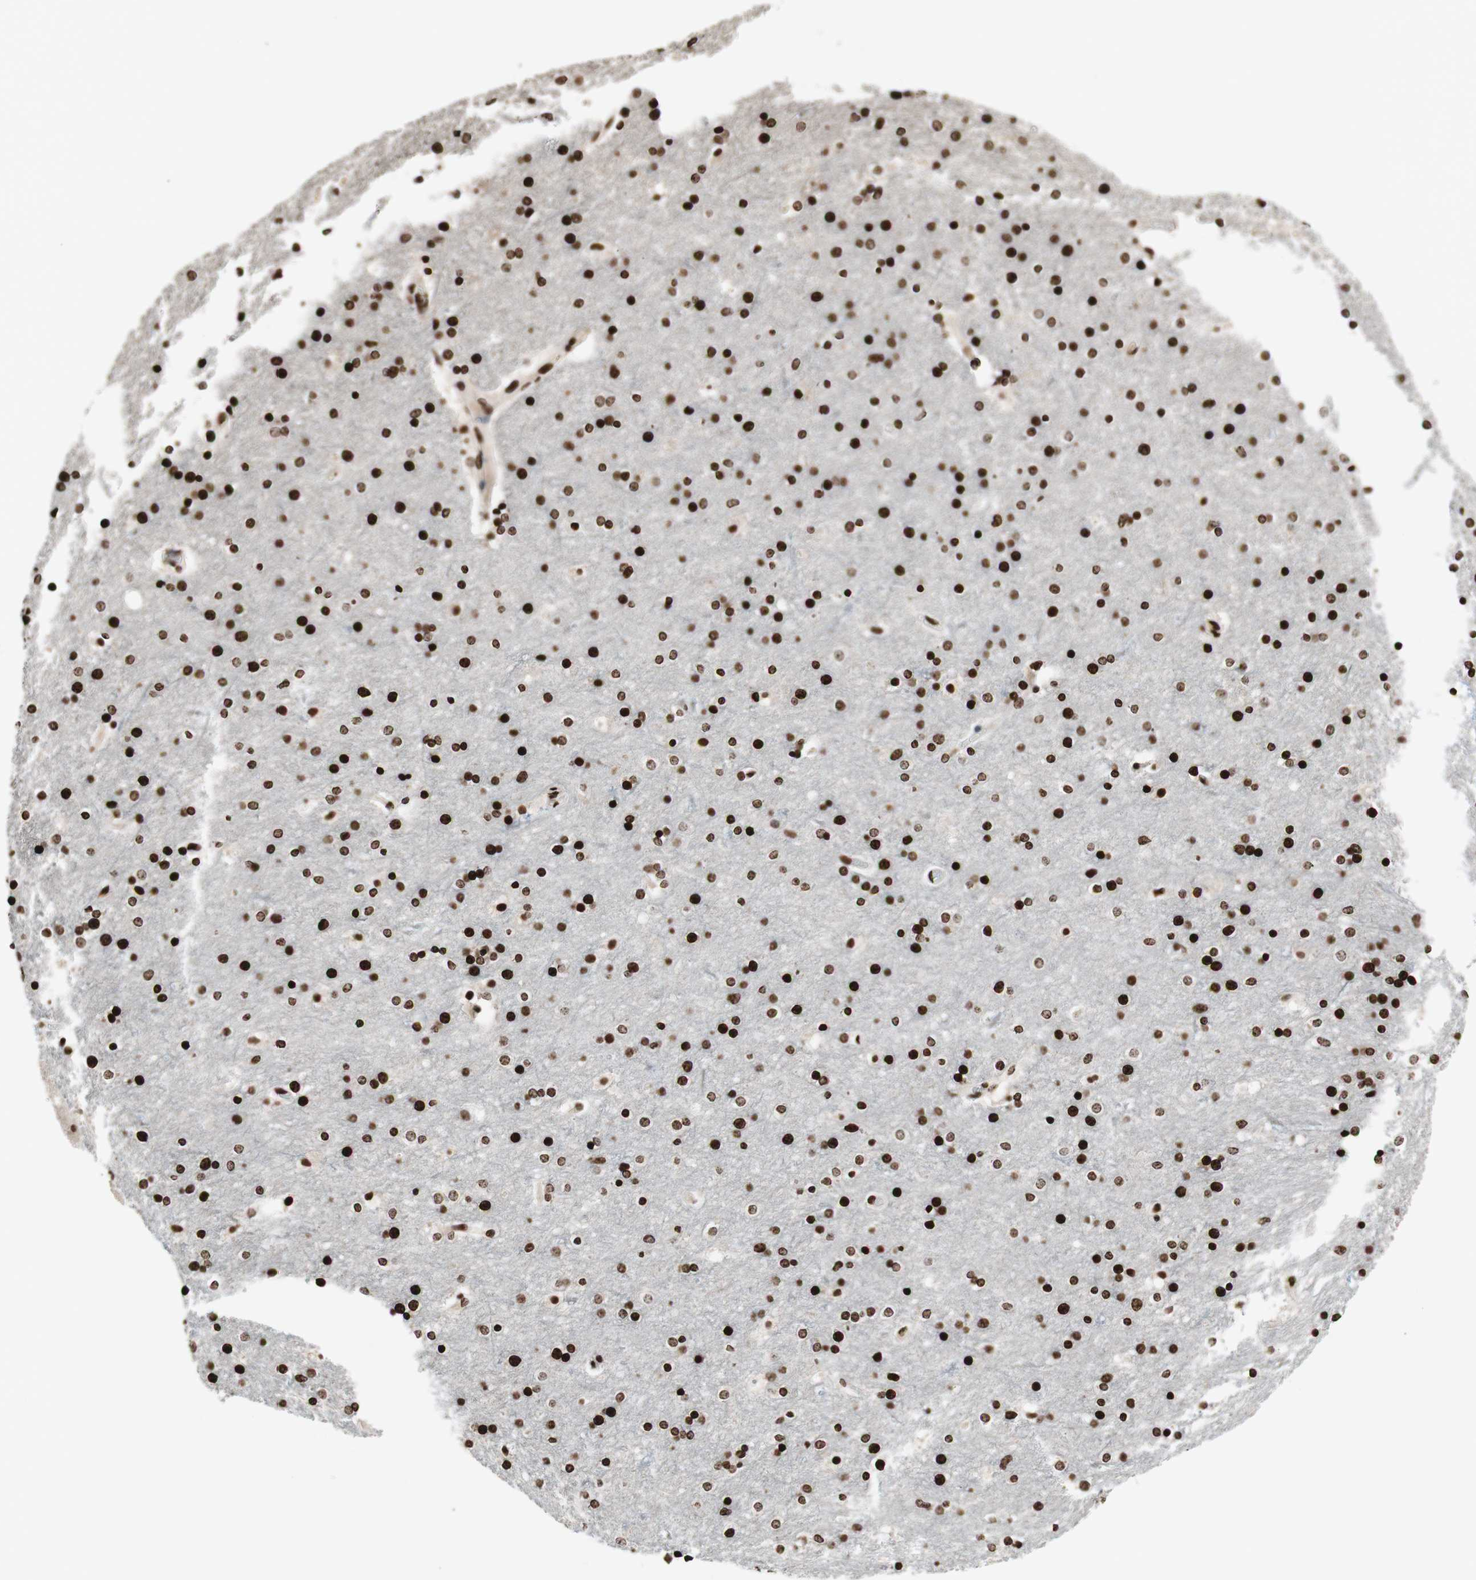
{"staining": {"intensity": "strong", "quantity": ">75%", "location": "nuclear"}, "tissue": "cerebral cortex", "cell_type": "Endothelial cells", "image_type": "normal", "snomed": [{"axis": "morphology", "description": "Normal tissue, NOS"}, {"axis": "topography", "description": "Cerebral cortex"}], "caption": "DAB immunohistochemical staining of unremarkable human cerebral cortex reveals strong nuclear protein expression in approximately >75% of endothelial cells. The staining was performed using DAB, with brown indicating positive protein expression. Nuclei are stained blue with hematoxylin.", "gene": "NCOA3", "patient": {"sex": "female", "age": 54}}